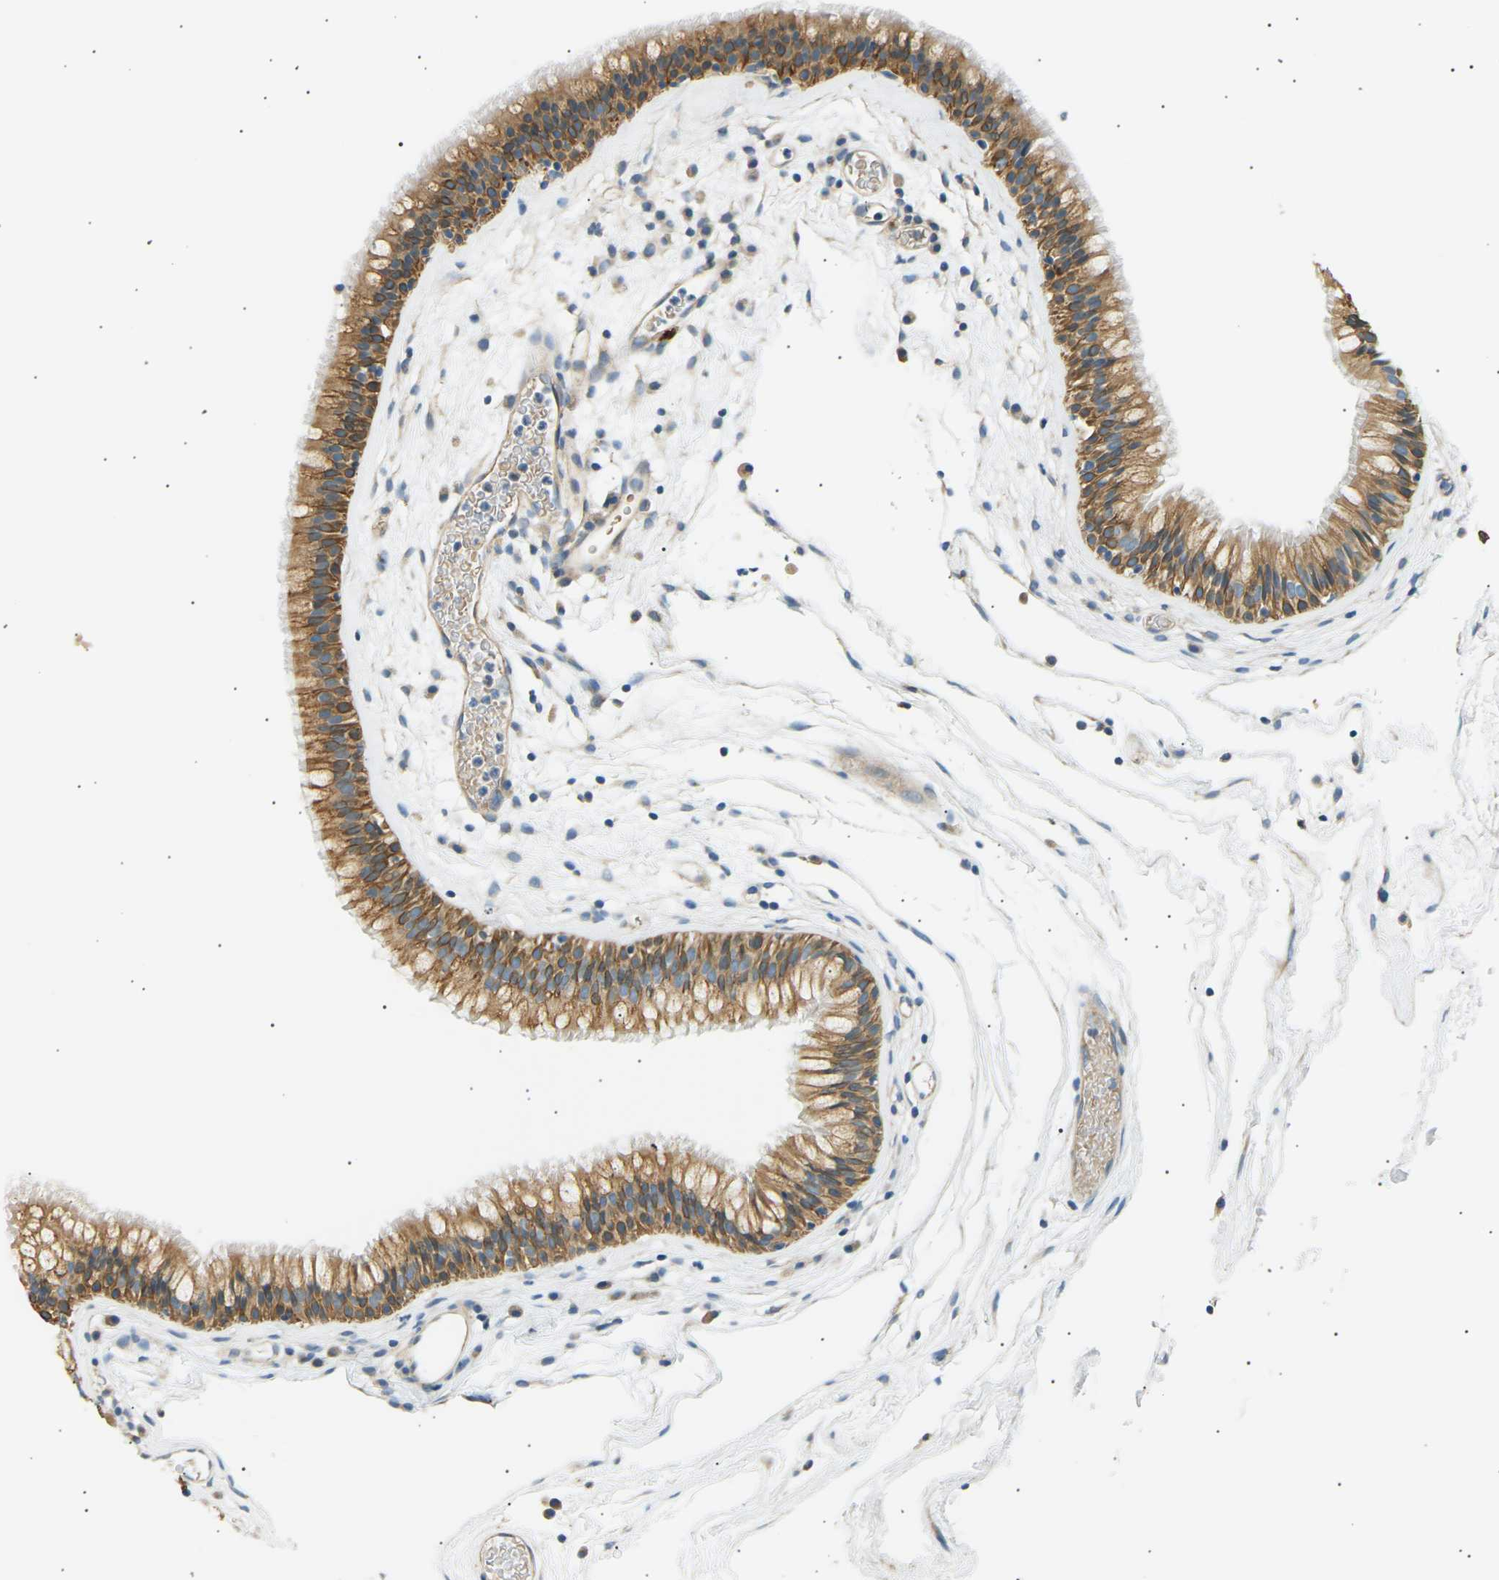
{"staining": {"intensity": "moderate", "quantity": ">75%", "location": "cytoplasmic/membranous"}, "tissue": "nasopharynx", "cell_type": "Respiratory epithelial cells", "image_type": "normal", "snomed": [{"axis": "morphology", "description": "Normal tissue, NOS"}, {"axis": "morphology", "description": "Inflammation, NOS"}, {"axis": "topography", "description": "Nasopharynx"}], "caption": "Protein expression analysis of benign nasopharynx shows moderate cytoplasmic/membranous positivity in approximately >75% of respiratory epithelial cells.", "gene": "TBC1D8", "patient": {"sex": "male", "age": 48}}